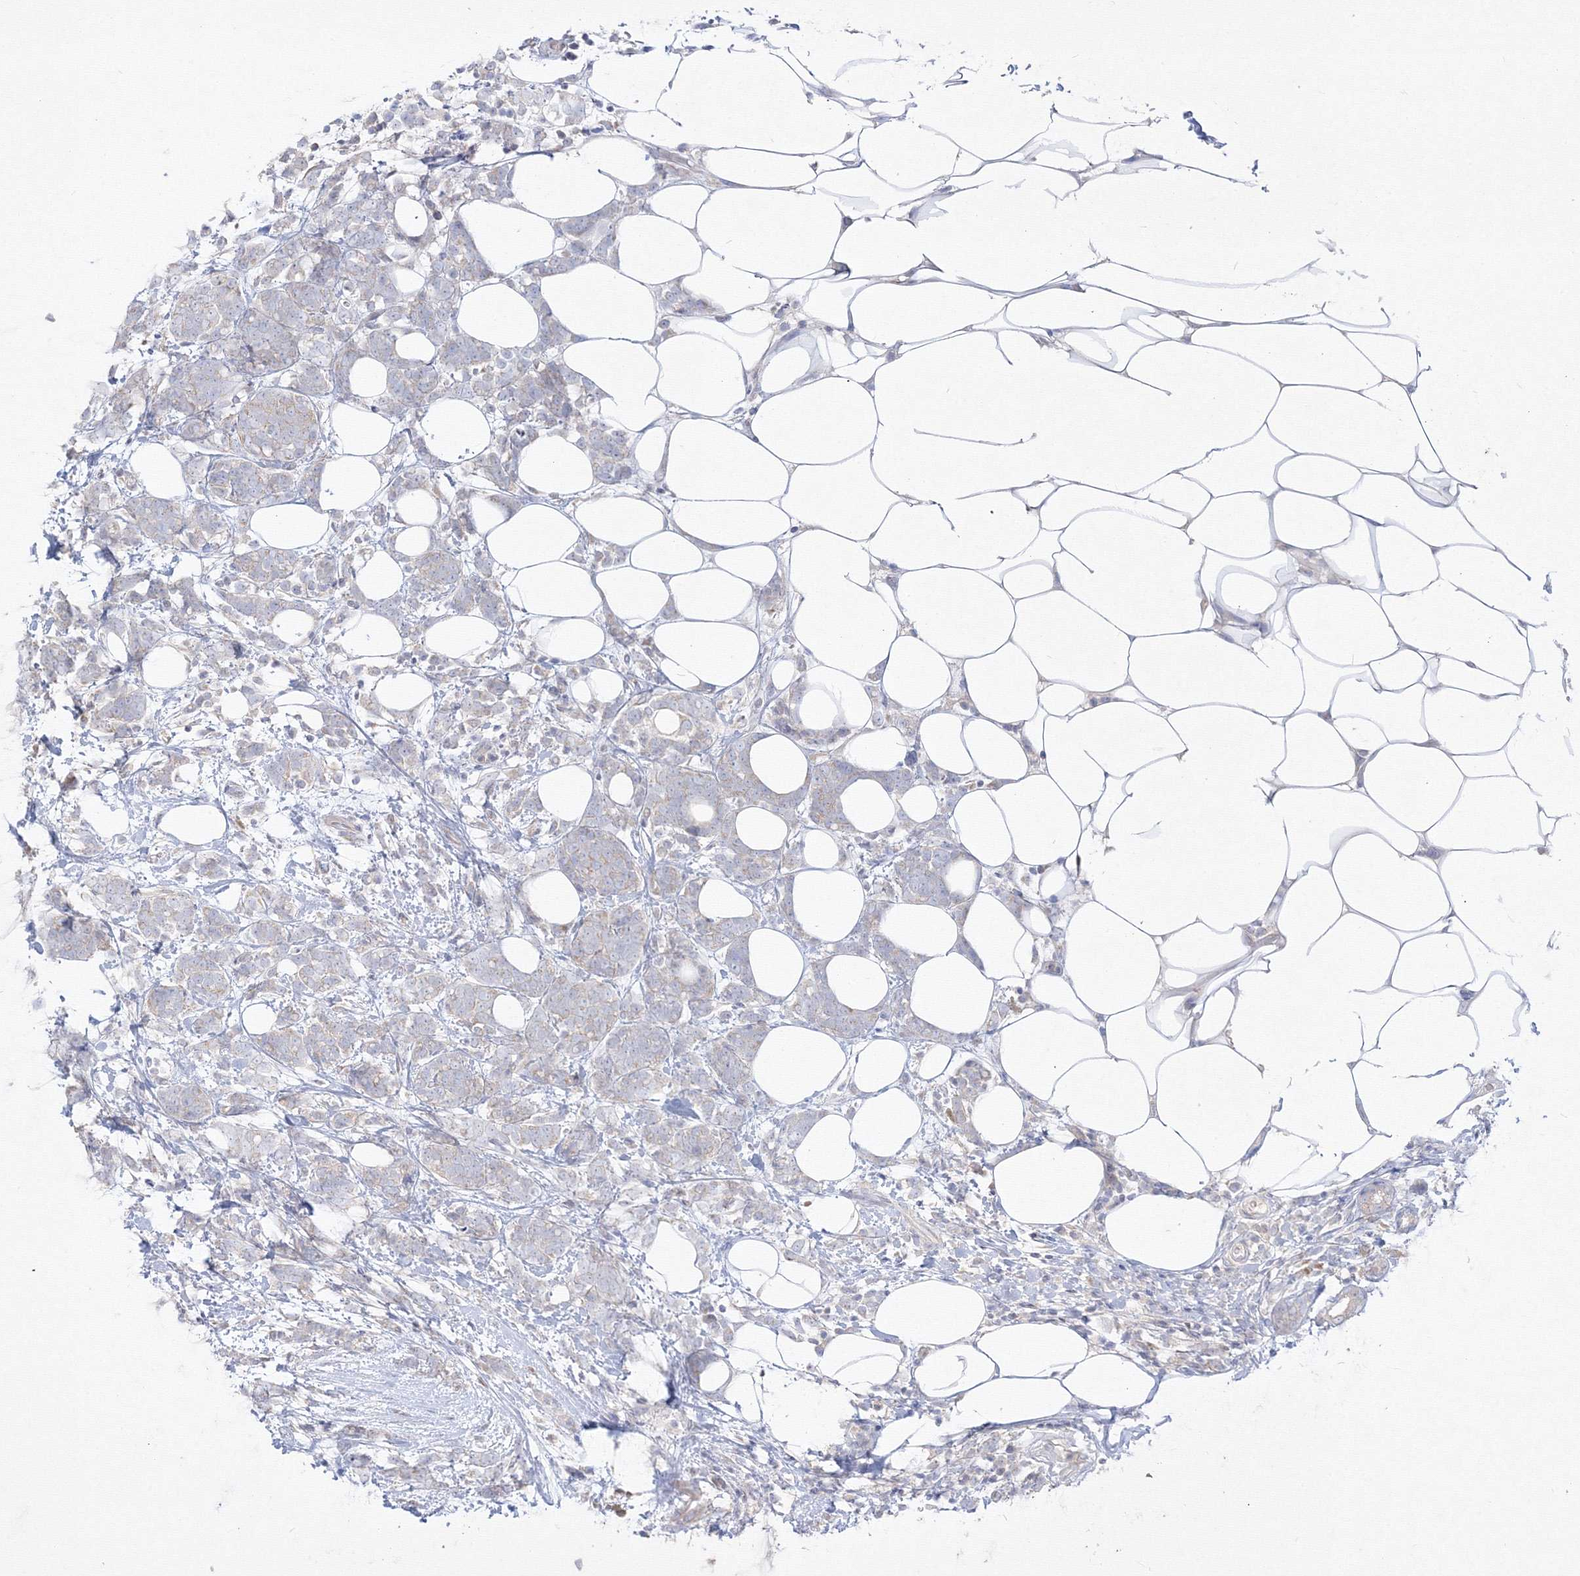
{"staining": {"intensity": "negative", "quantity": "none", "location": "none"}, "tissue": "breast cancer", "cell_type": "Tumor cells", "image_type": "cancer", "snomed": [{"axis": "morphology", "description": "Lobular carcinoma"}, {"axis": "topography", "description": "Breast"}], "caption": "Photomicrograph shows no protein expression in tumor cells of lobular carcinoma (breast) tissue. (Stains: DAB immunohistochemistry with hematoxylin counter stain, Microscopy: brightfield microscopy at high magnification).", "gene": "FBXL8", "patient": {"sex": "female", "age": 58}}